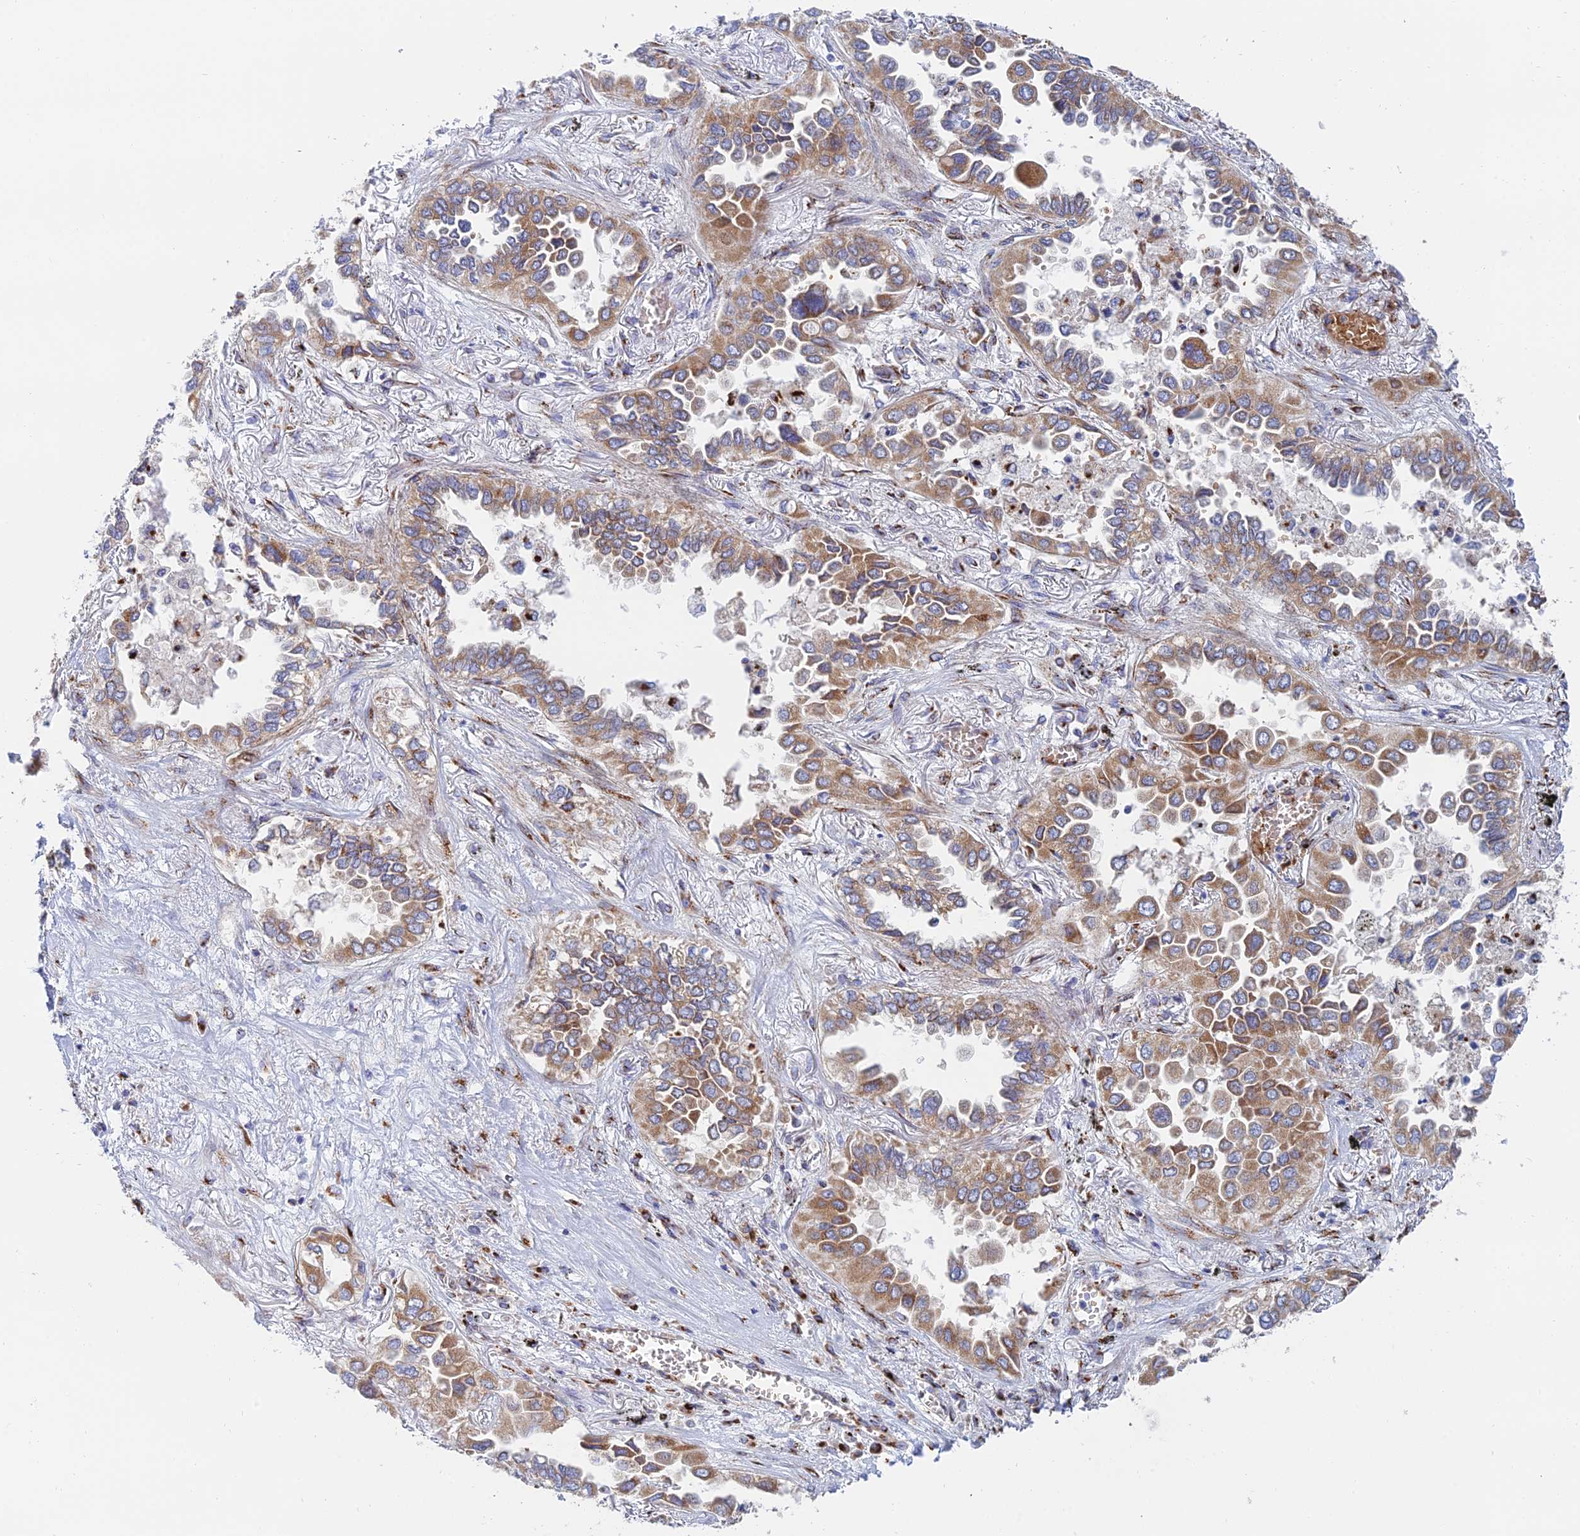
{"staining": {"intensity": "moderate", "quantity": ">75%", "location": "cytoplasmic/membranous"}, "tissue": "lung cancer", "cell_type": "Tumor cells", "image_type": "cancer", "snomed": [{"axis": "morphology", "description": "Adenocarcinoma, NOS"}, {"axis": "topography", "description": "Lung"}], "caption": "A brown stain shows moderate cytoplasmic/membranous staining of a protein in human lung cancer (adenocarcinoma) tumor cells.", "gene": "HS2ST1", "patient": {"sex": "female", "age": 76}}